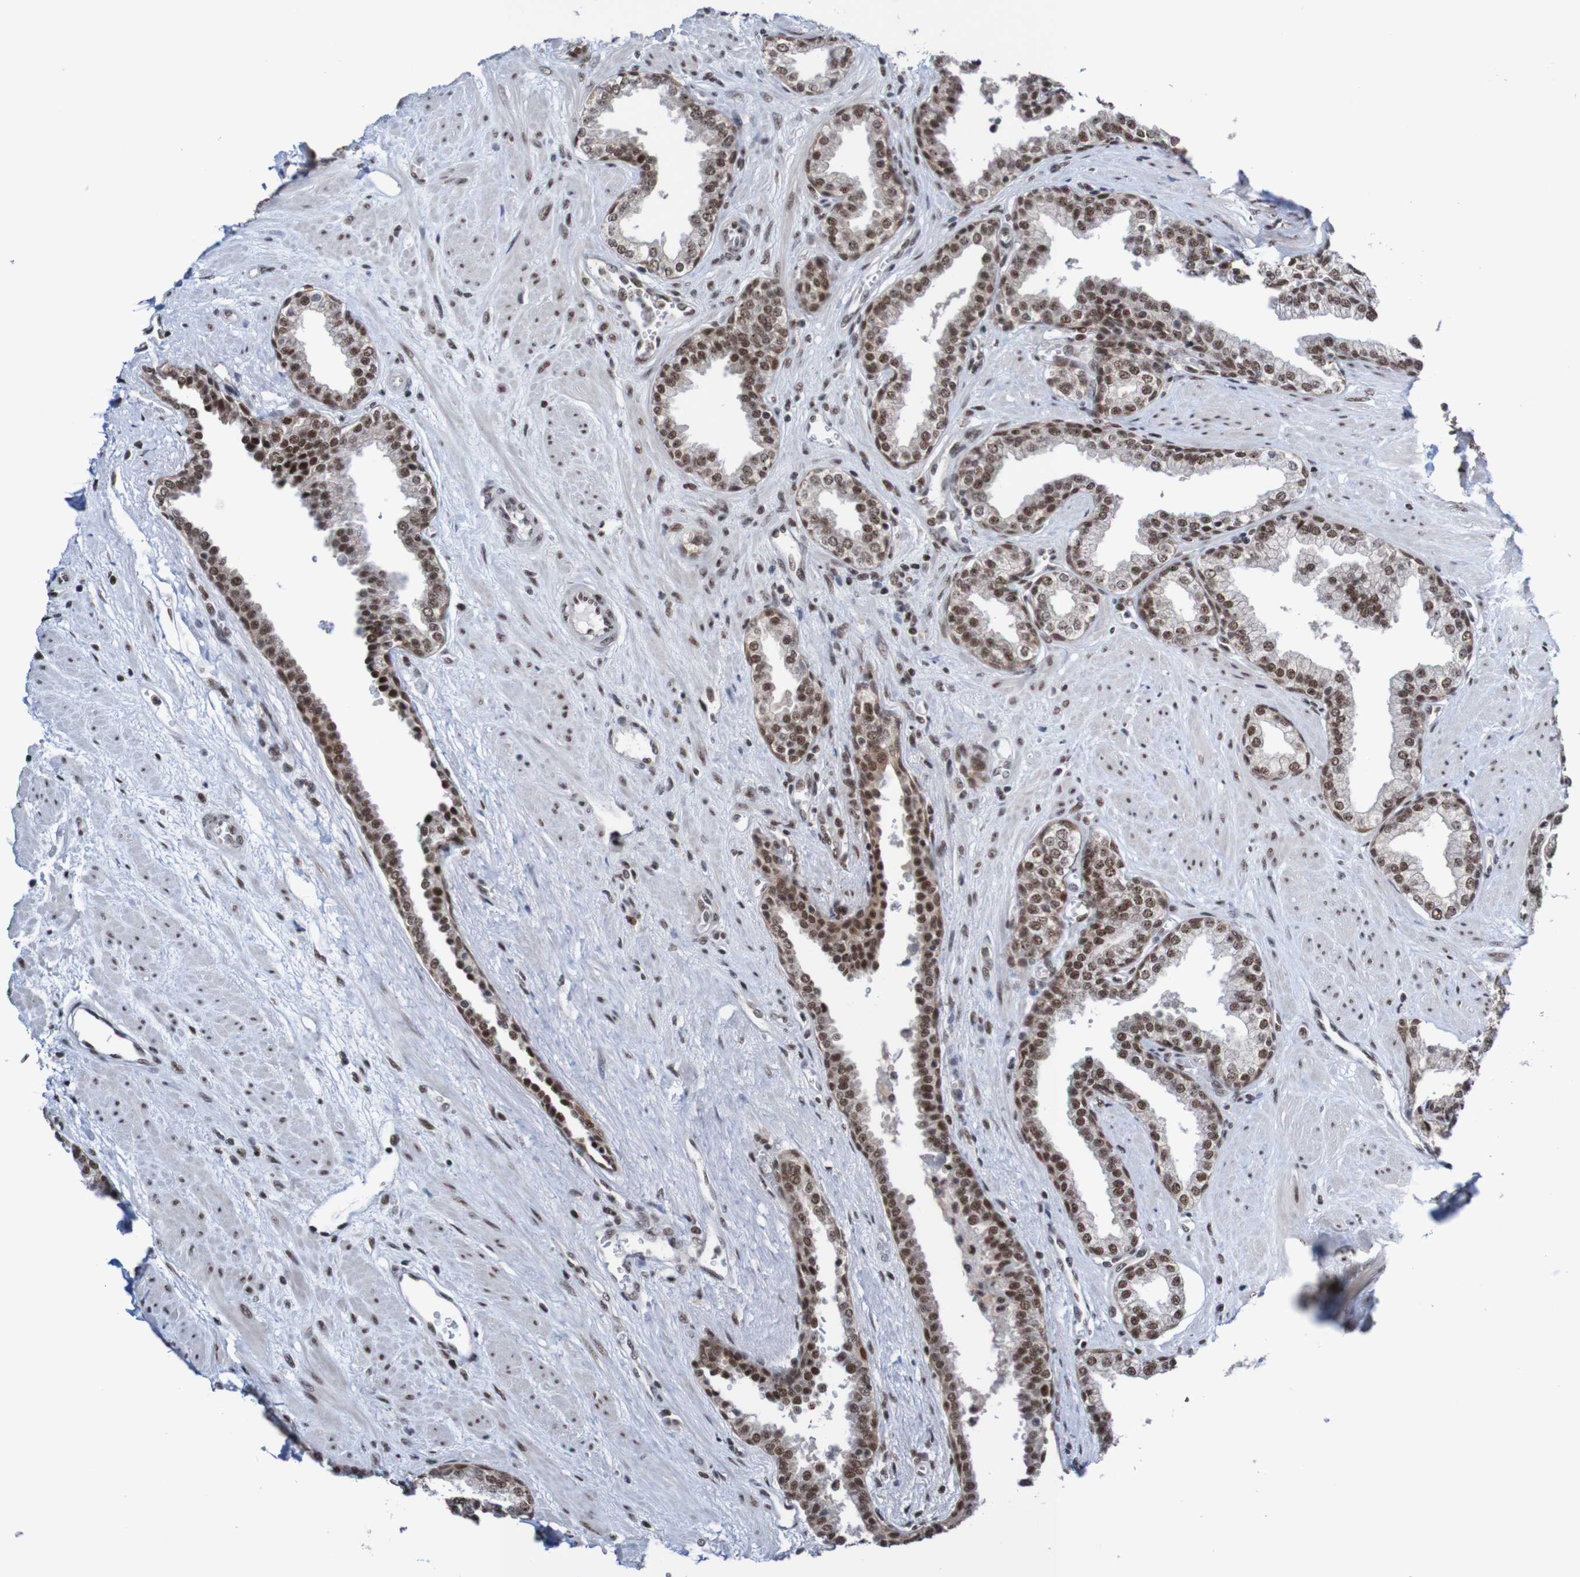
{"staining": {"intensity": "moderate", "quantity": ">75%", "location": "nuclear"}, "tissue": "prostate", "cell_type": "Glandular cells", "image_type": "normal", "snomed": [{"axis": "morphology", "description": "Normal tissue, NOS"}, {"axis": "topography", "description": "Prostate"}], "caption": "High-magnification brightfield microscopy of benign prostate stained with DAB (brown) and counterstained with hematoxylin (blue). glandular cells exhibit moderate nuclear expression is appreciated in approximately>75% of cells.", "gene": "CDC5L", "patient": {"sex": "male", "age": 51}}